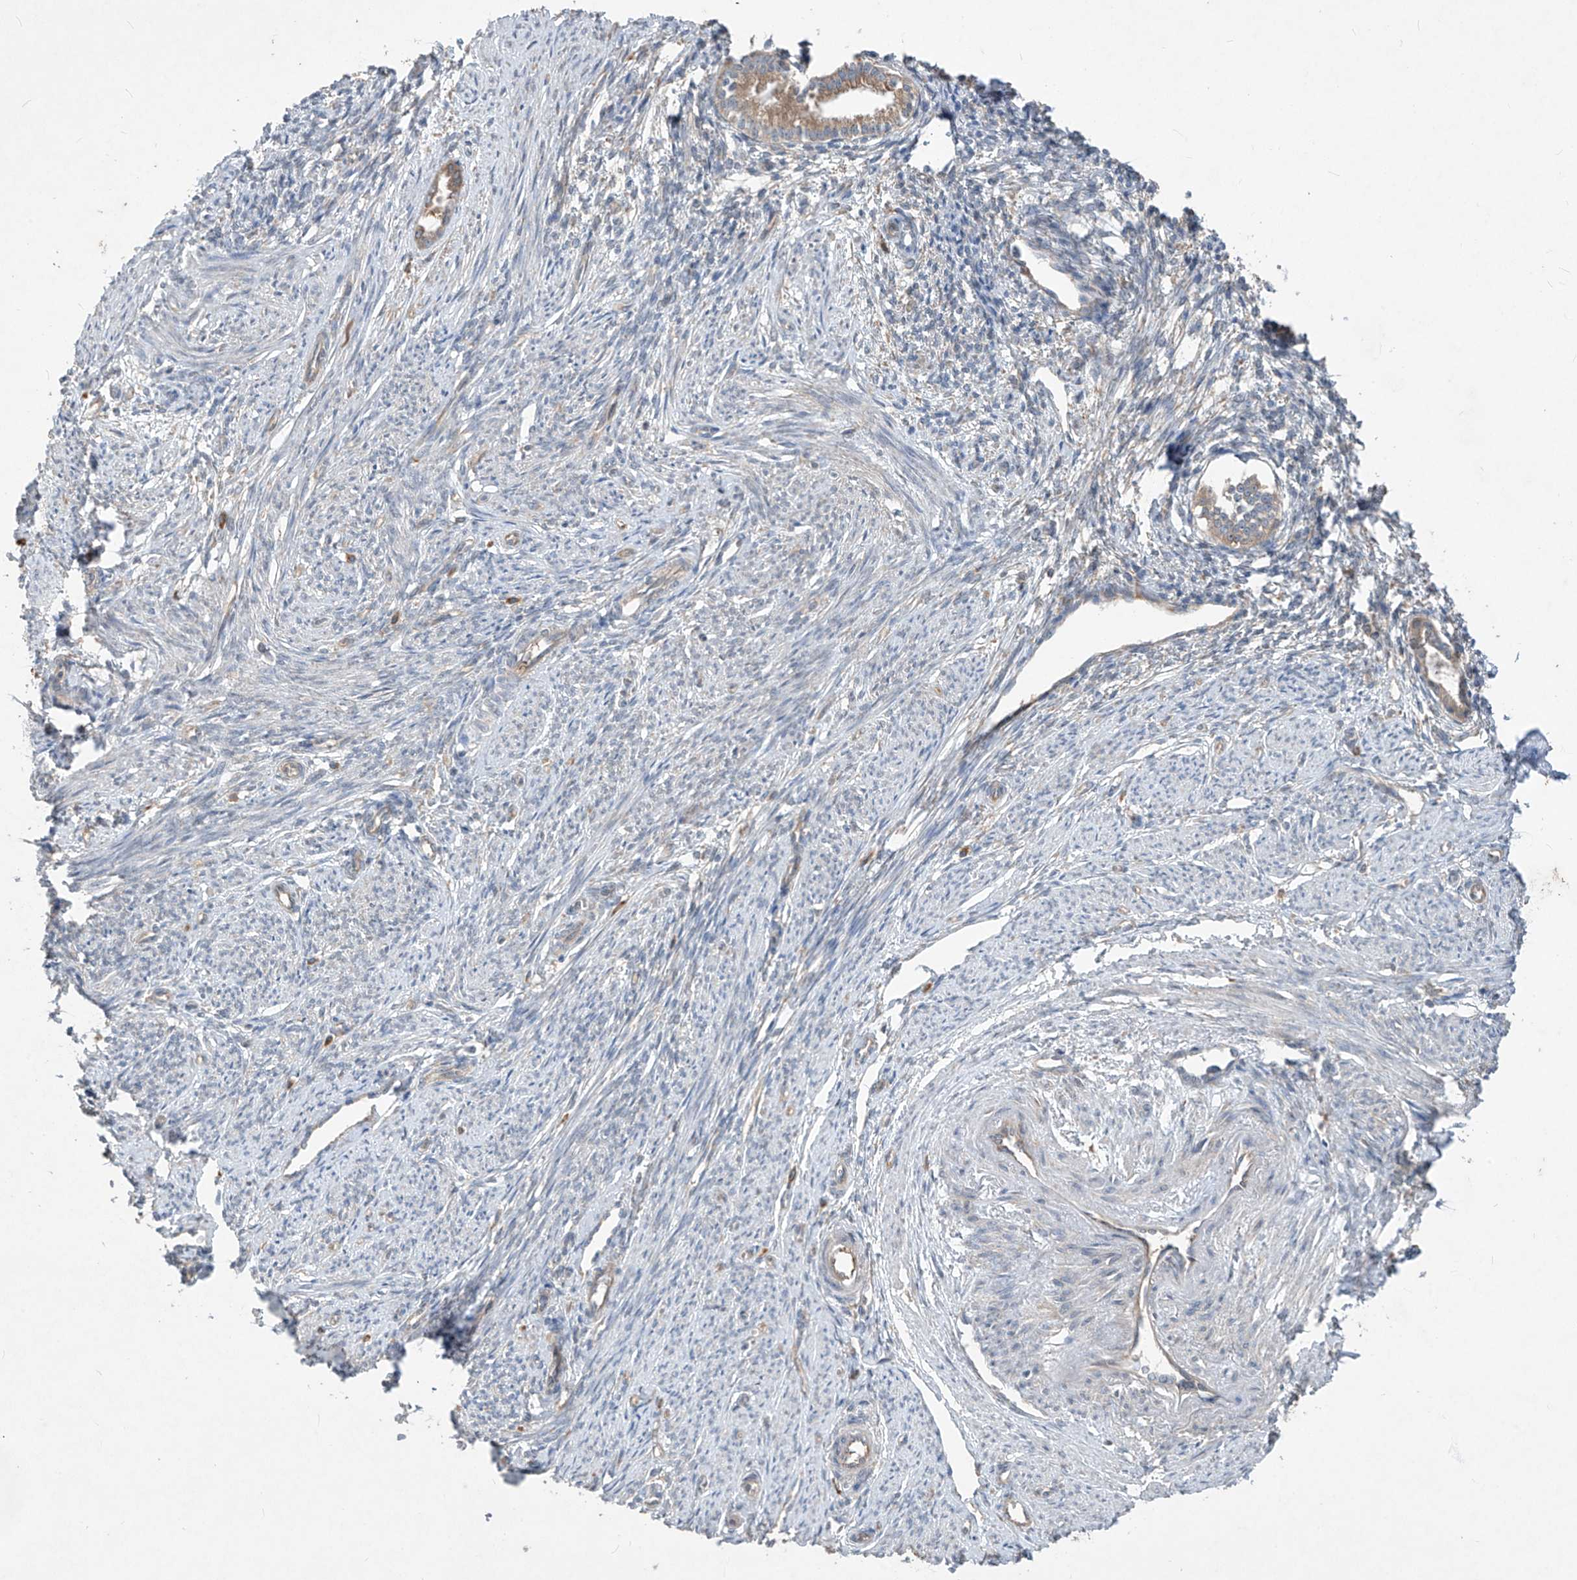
{"staining": {"intensity": "negative", "quantity": "none", "location": "none"}, "tissue": "endometrium", "cell_type": "Cells in endometrial stroma", "image_type": "normal", "snomed": [{"axis": "morphology", "description": "Normal tissue, NOS"}, {"axis": "topography", "description": "Endometrium"}], "caption": "High power microscopy image of an immunohistochemistry image of normal endometrium, revealing no significant staining in cells in endometrial stroma. (DAB IHC visualized using brightfield microscopy, high magnification).", "gene": "RPL34", "patient": {"sex": "female", "age": 56}}